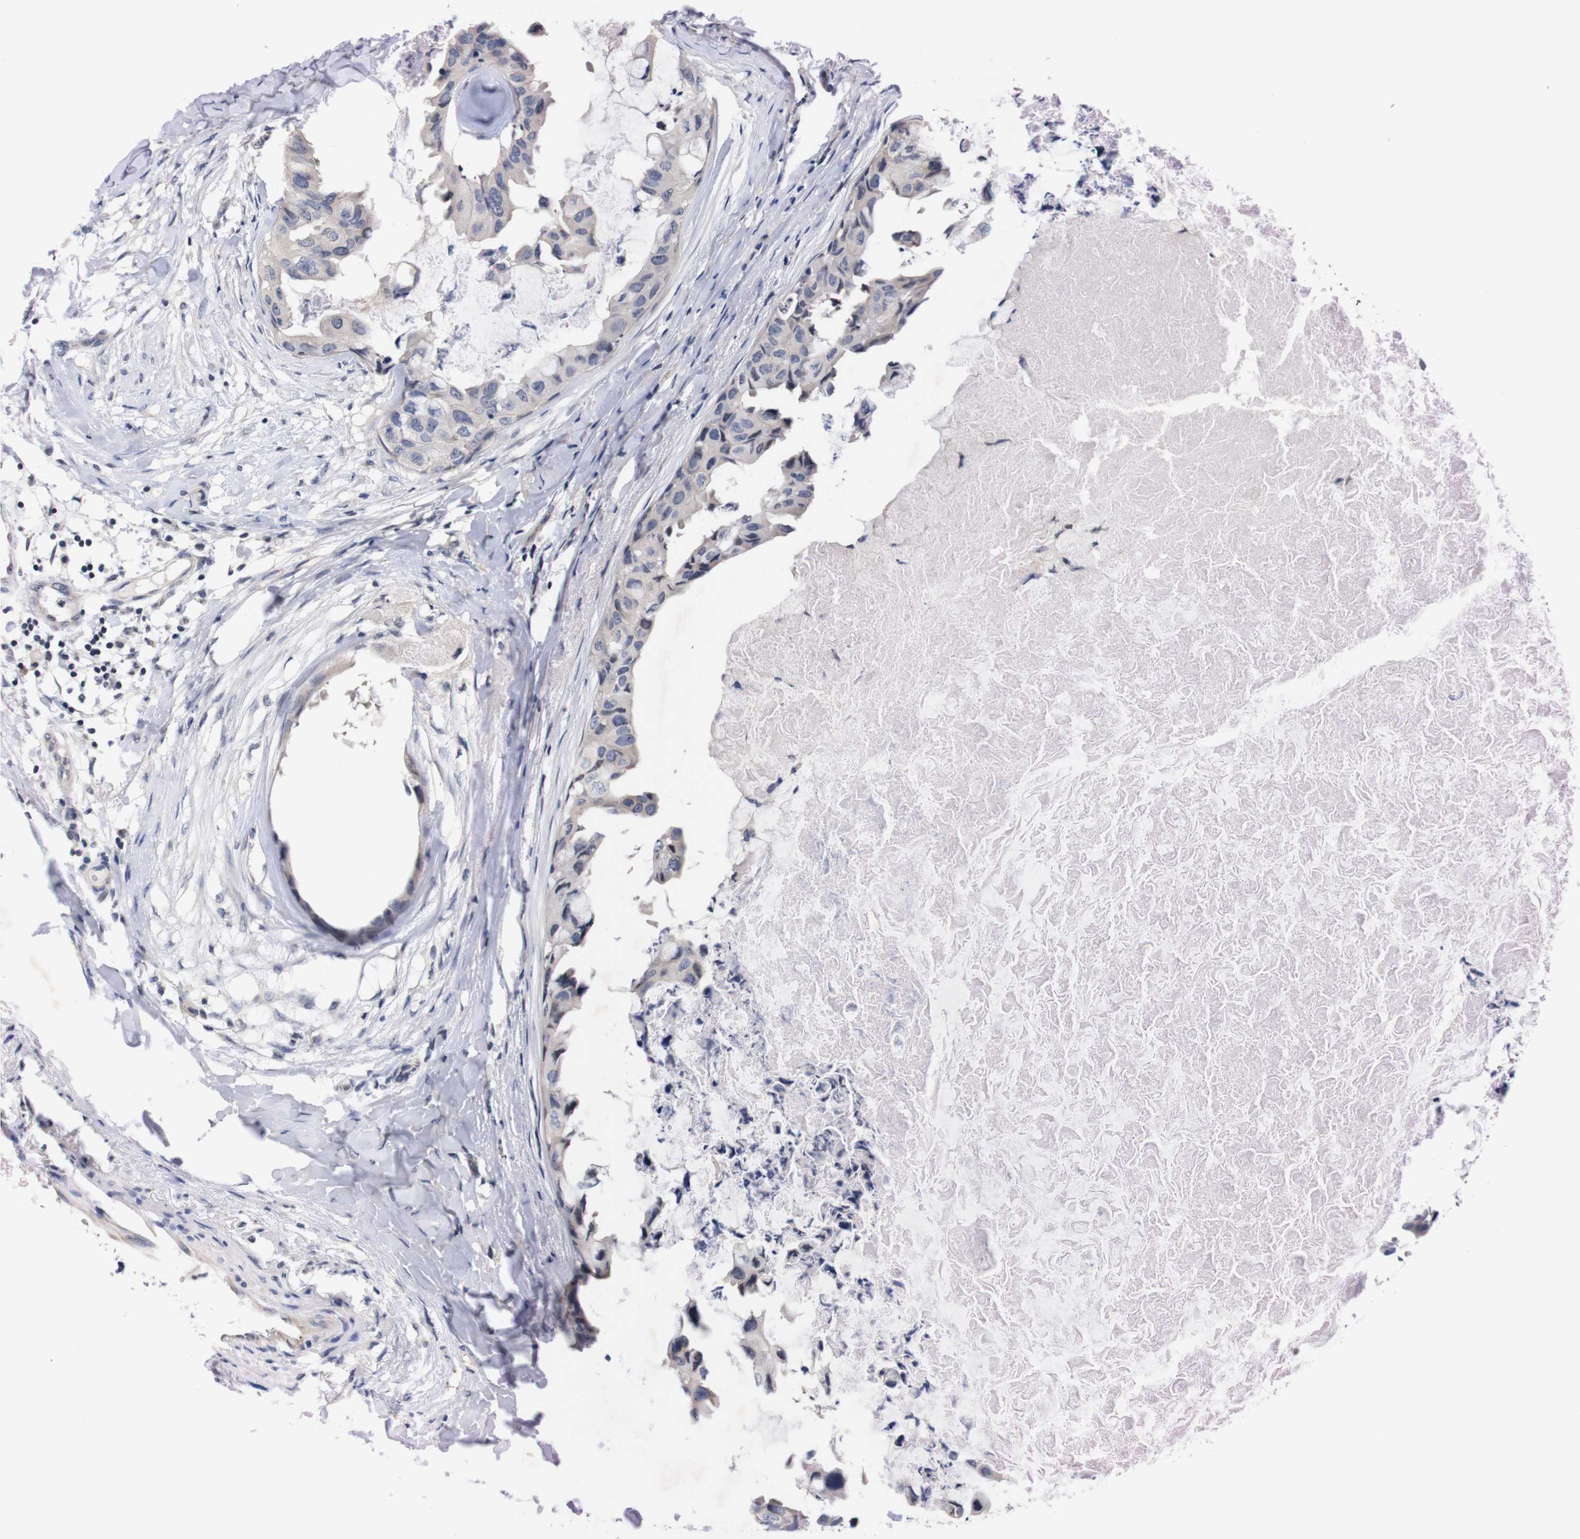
{"staining": {"intensity": "negative", "quantity": "none", "location": "none"}, "tissue": "breast cancer", "cell_type": "Tumor cells", "image_type": "cancer", "snomed": [{"axis": "morphology", "description": "Duct carcinoma"}, {"axis": "topography", "description": "Breast"}], "caption": "Tumor cells are negative for brown protein staining in breast cancer.", "gene": "TNFRSF21", "patient": {"sex": "female", "age": 40}}